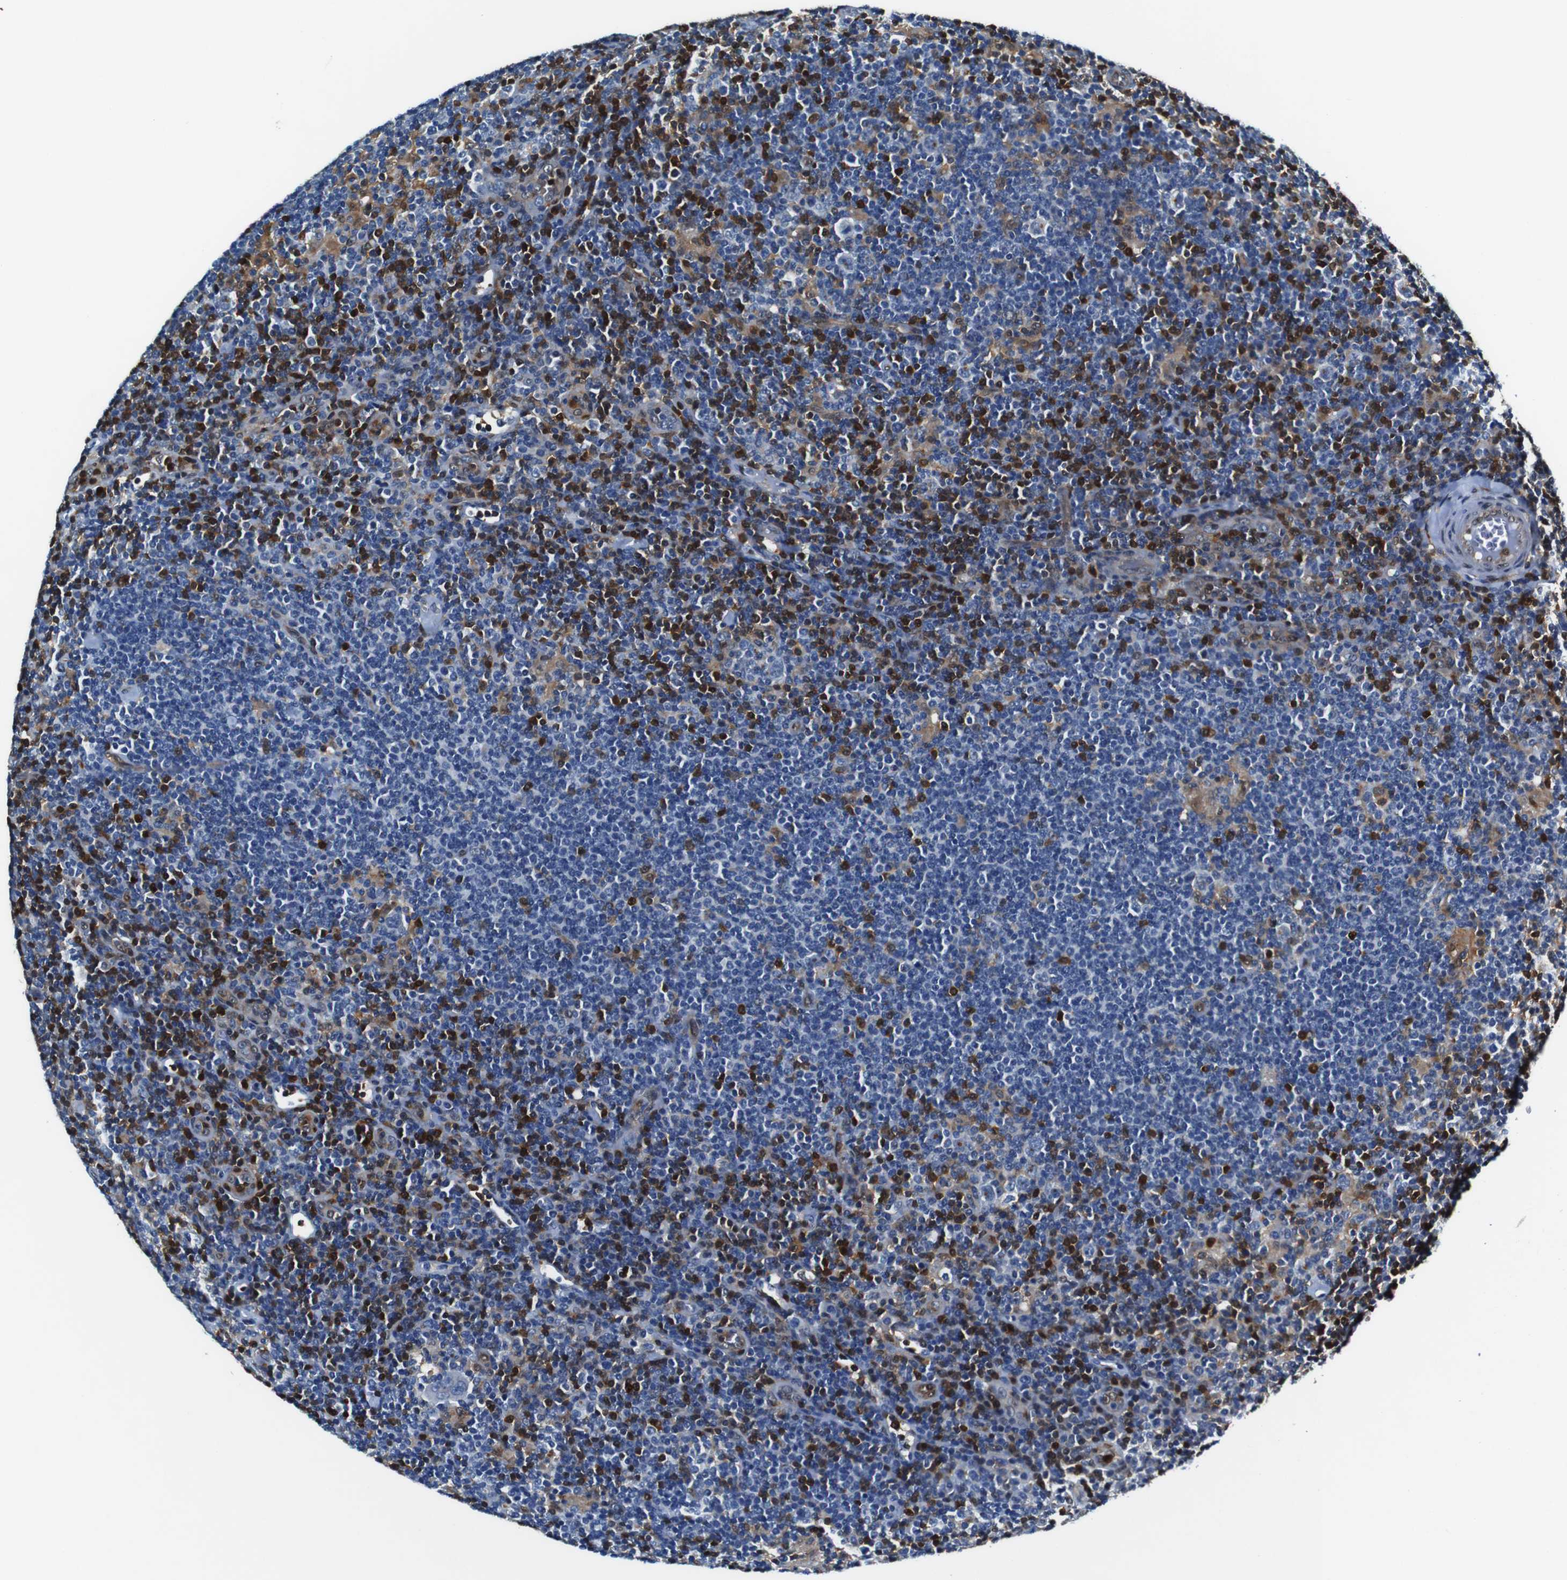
{"staining": {"intensity": "weak", "quantity": "<25%", "location": "cytoplasmic/membranous"}, "tissue": "lymphoma", "cell_type": "Tumor cells", "image_type": "cancer", "snomed": [{"axis": "morphology", "description": "Hodgkin's disease, NOS"}, {"axis": "topography", "description": "Lymph node"}], "caption": "High power microscopy micrograph of an immunohistochemistry (IHC) image of lymphoma, revealing no significant staining in tumor cells.", "gene": "ANXA1", "patient": {"sex": "female", "age": 57}}